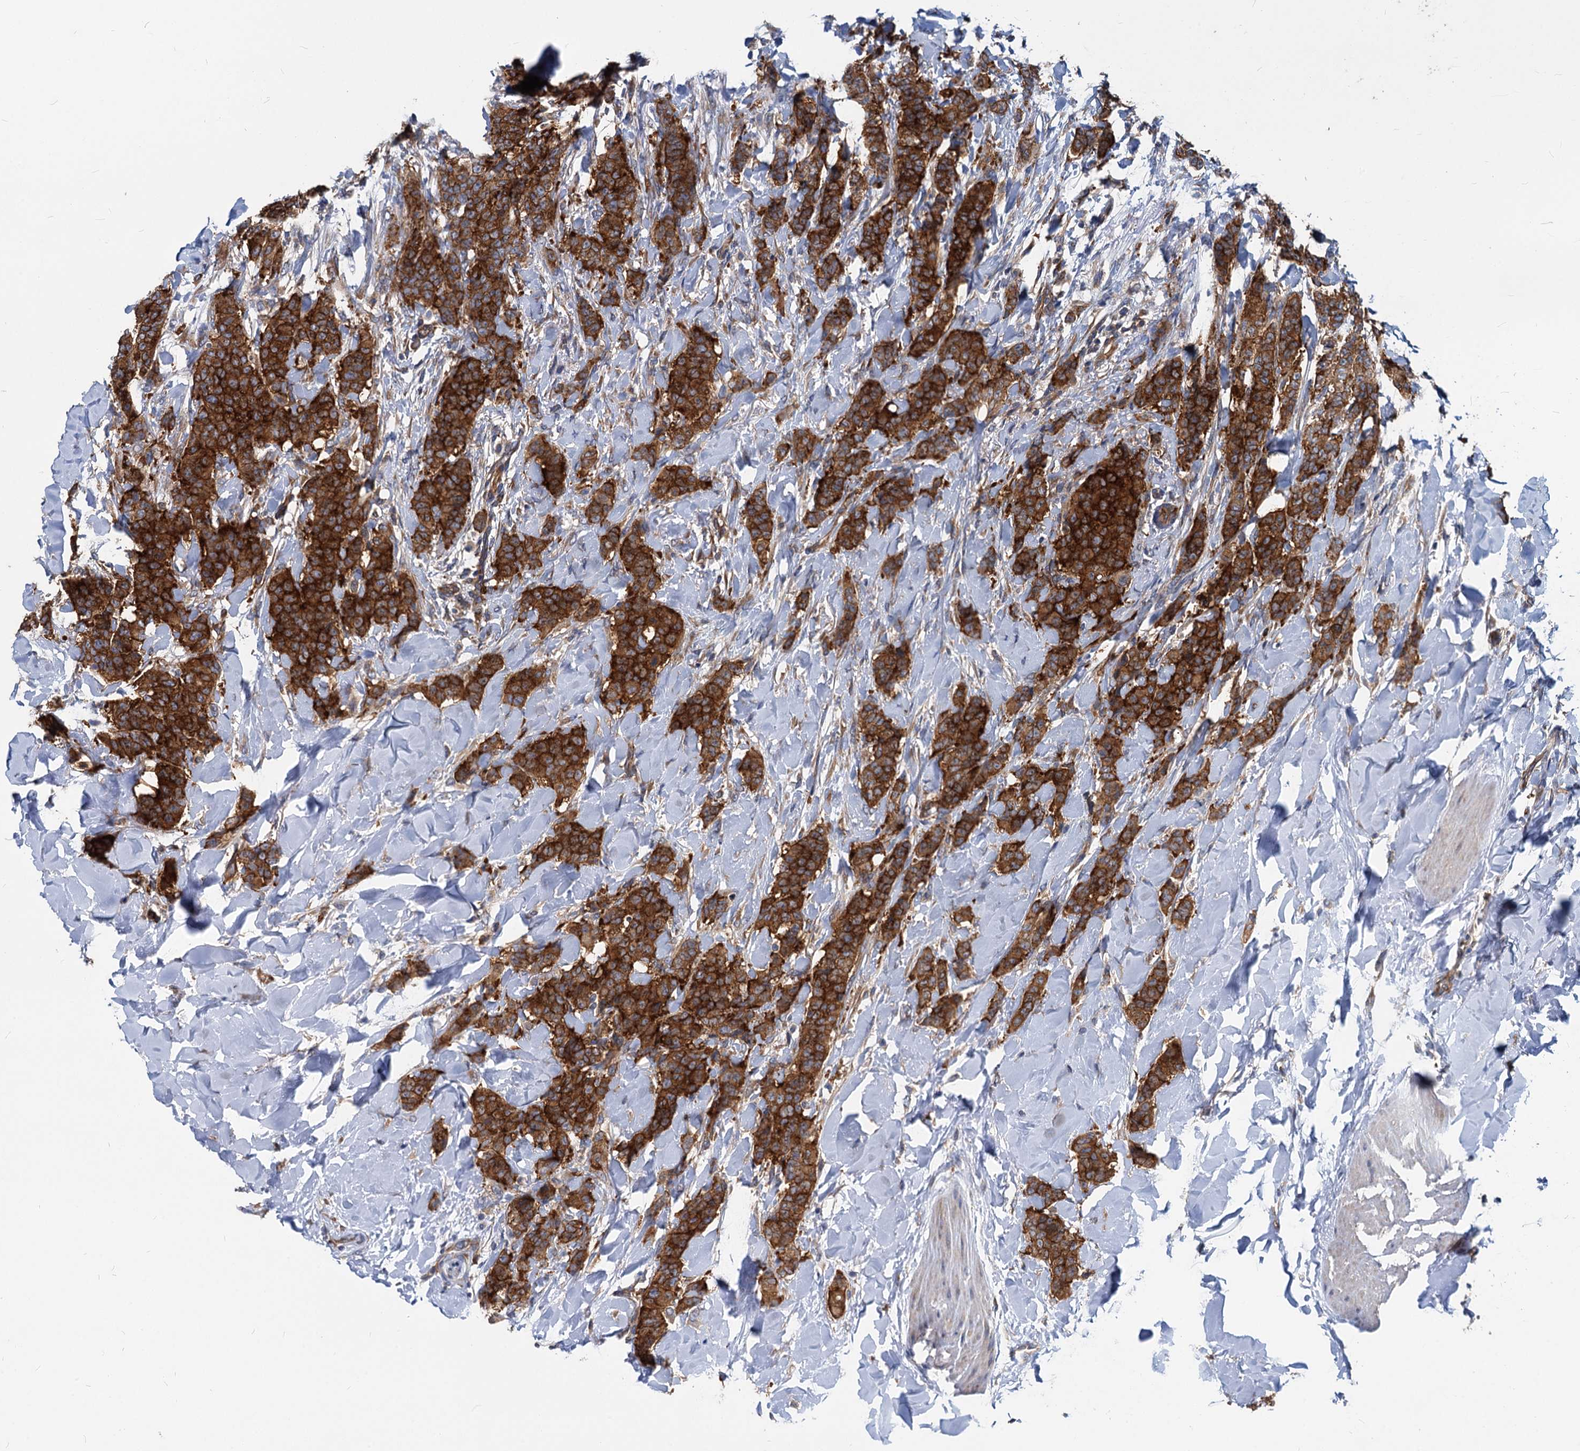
{"staining": {"intensity": "strong", "quantity": ">75%", "location": "cytoplasmic/membranous"}, "tissue": "breast cancer", "cell_type": "Tumor cells", "image_type": "cancer", "snomed": [{"axis": "morphology", "description": "Duct carcinoma"}, {"axis": "topography", "description": "Breast"}], "caption": "A brown stain shows strong cytoplasmic/membranous positivity of a protein in human breast cancer (invasive ductal carcinoma) tumor cells. Nuclei are stained in blue.", "gene": "EIF2B2", "patient": {"sex": "female", "age": 40}}